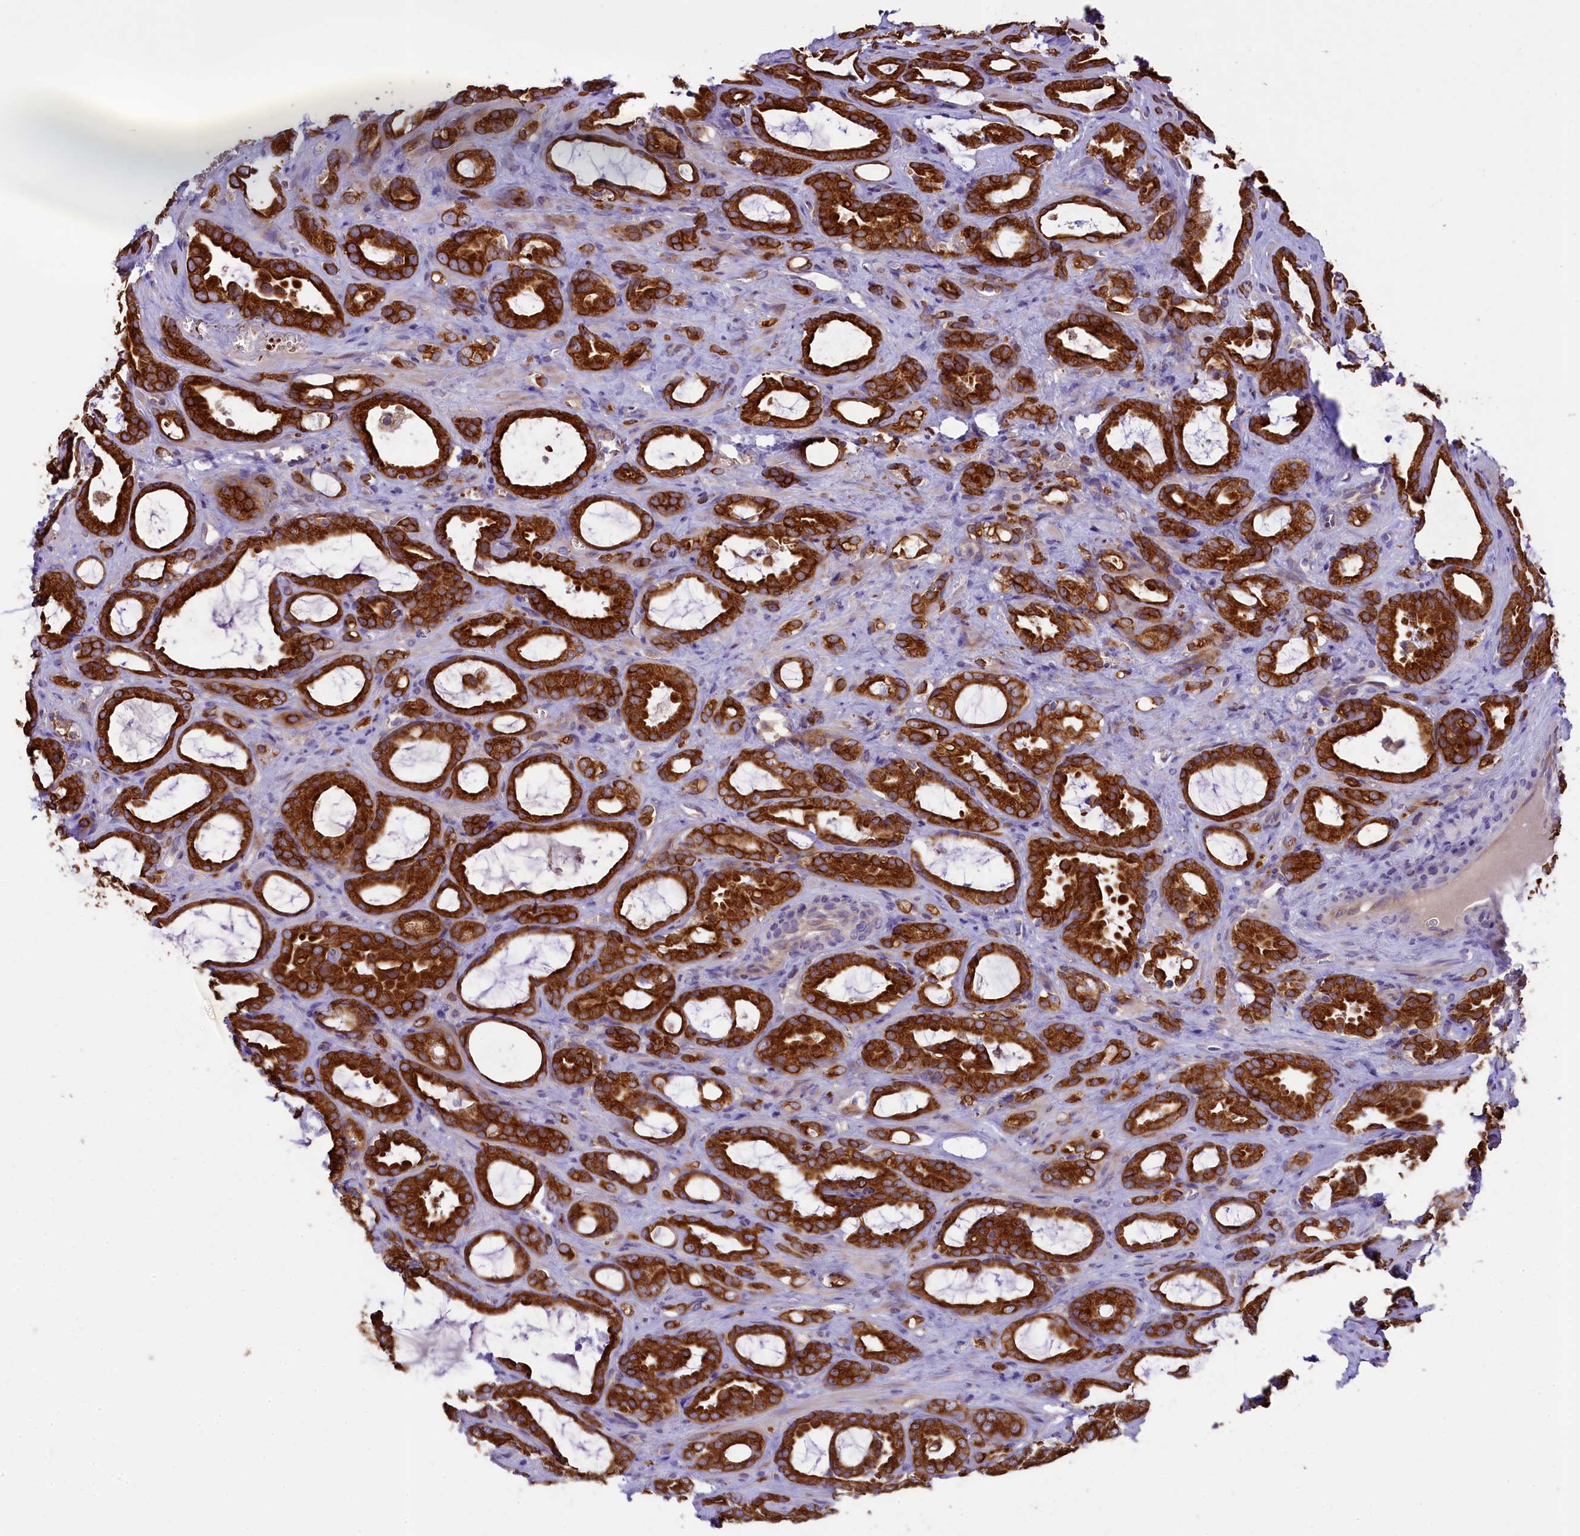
{"staining": {"intensity": "strong", "quantity": ">75%", "location": "cytoplasmic/membranous"}, "tissue": "prostate cancer", "cell_type": "Tumor cells", "image_type": "cancer", "snomed": [{"axis": "morphology", "description": "Adenocarcinoma, High grade"}, {"axis": "topography", "description": "Prostate"}], "caption": "This is an image of immunohistochemistry (IHC) staining of prostate cancer (high-grade adenocarcinoma), which shows strong staining in the cytoplasmic/membranous of tumor cells.", "gene": "LARP4", "patient": {"sex": "male", "age": 72}}